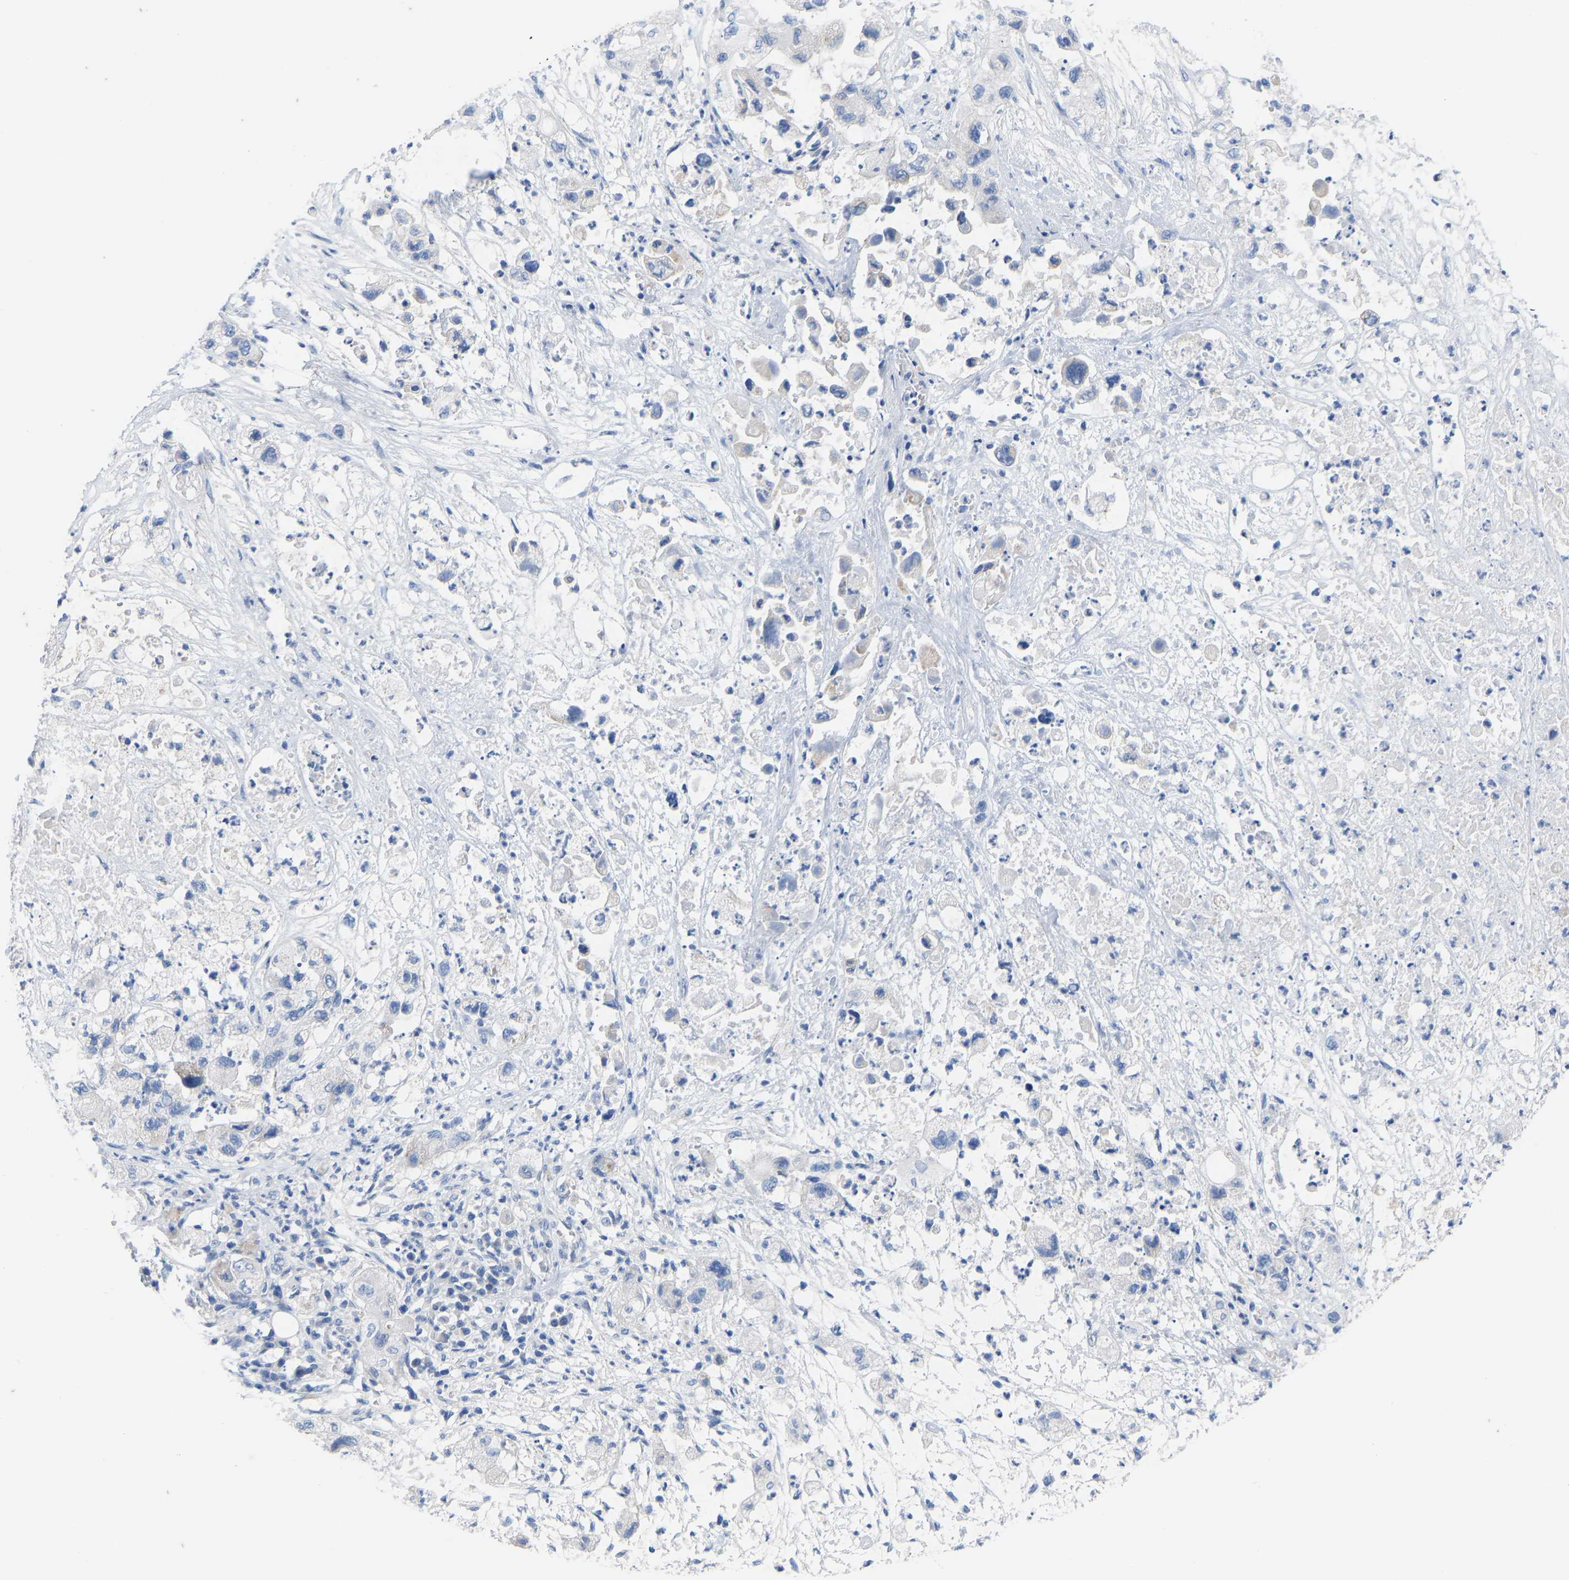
{"staining": {"intensity": "moderate", "quantity": "<25%", "location": "cytoplasmic/membranous"}, "tissue": "pancreatic cancer", "cell_type": "Tumor cells", "image_type": "cancer", "snomed": [{"axis": "morphology", "description": "Adenocarcinoma, NOS"}, {"axis": "topography", "description": "Pancreas"}], "caption": "A low amount of moderate cytoplasmic/membranous staining is seen in about <25% of tumor cells in adenocarcinoma (pancreatic) tissue.", "gene": "OLIG2", "patient": {"sex": "female", "age": 78}}